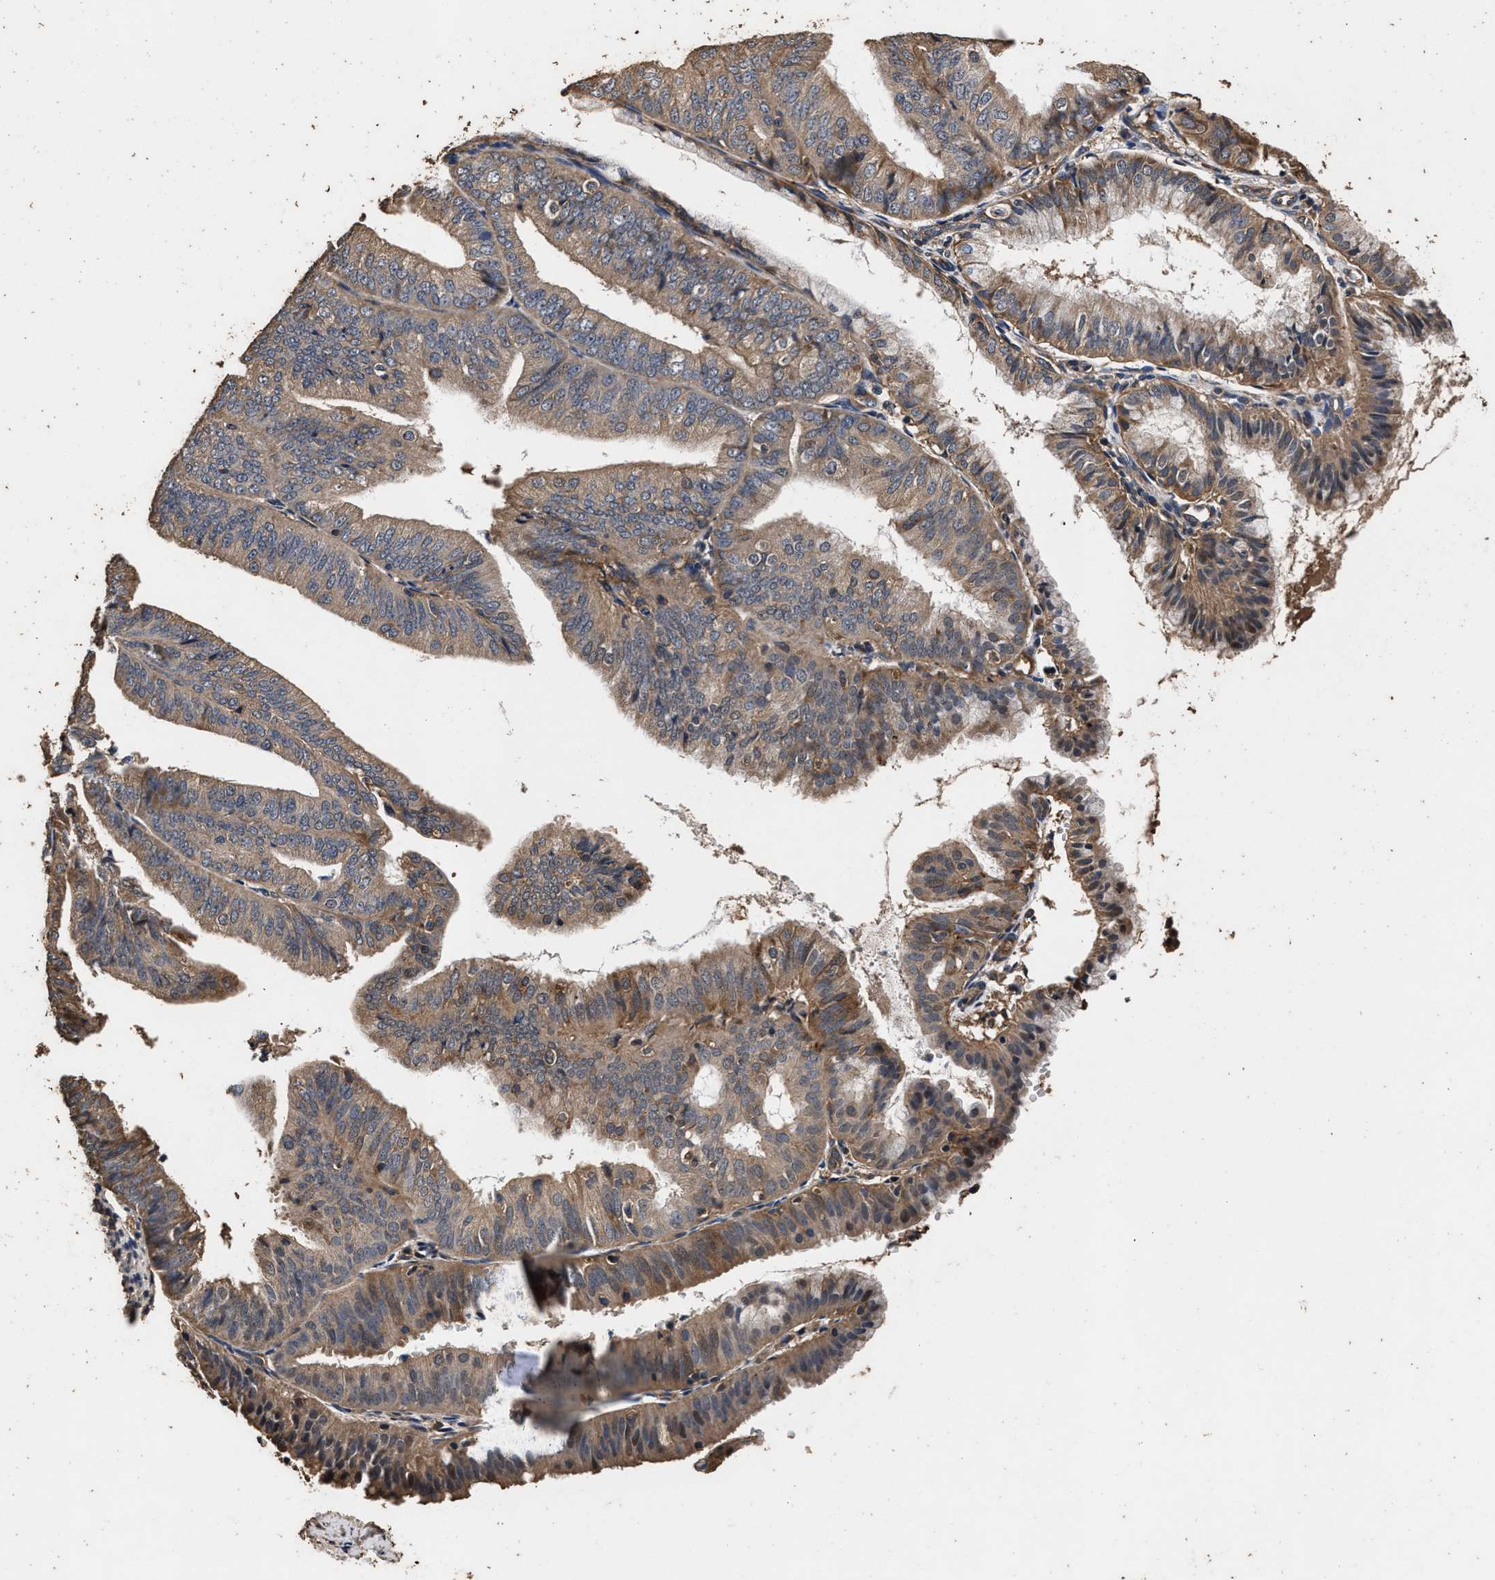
{"staining": {"intensity": "weak", "quantity": ">75%", "location": "cytoplasmic/membranous"}, "tissue": "endometrial cancer", "cell_type": "Tumor cells", "image_type": "cancer", "snomed": [{"axis": "morphology", "description": "Adenocarcinoma, NOS"}, {"axis": "topography", "description": "Endometrium"}], "caption": "A low amount of weak cytoplasmic/membranous positivity is identified in approximately >75% of tumor cells in endometrial cancer (adenocarcinoma) tissue.", "gene": "KYAT1", "patient": {"sex": "female", "age": 63}}